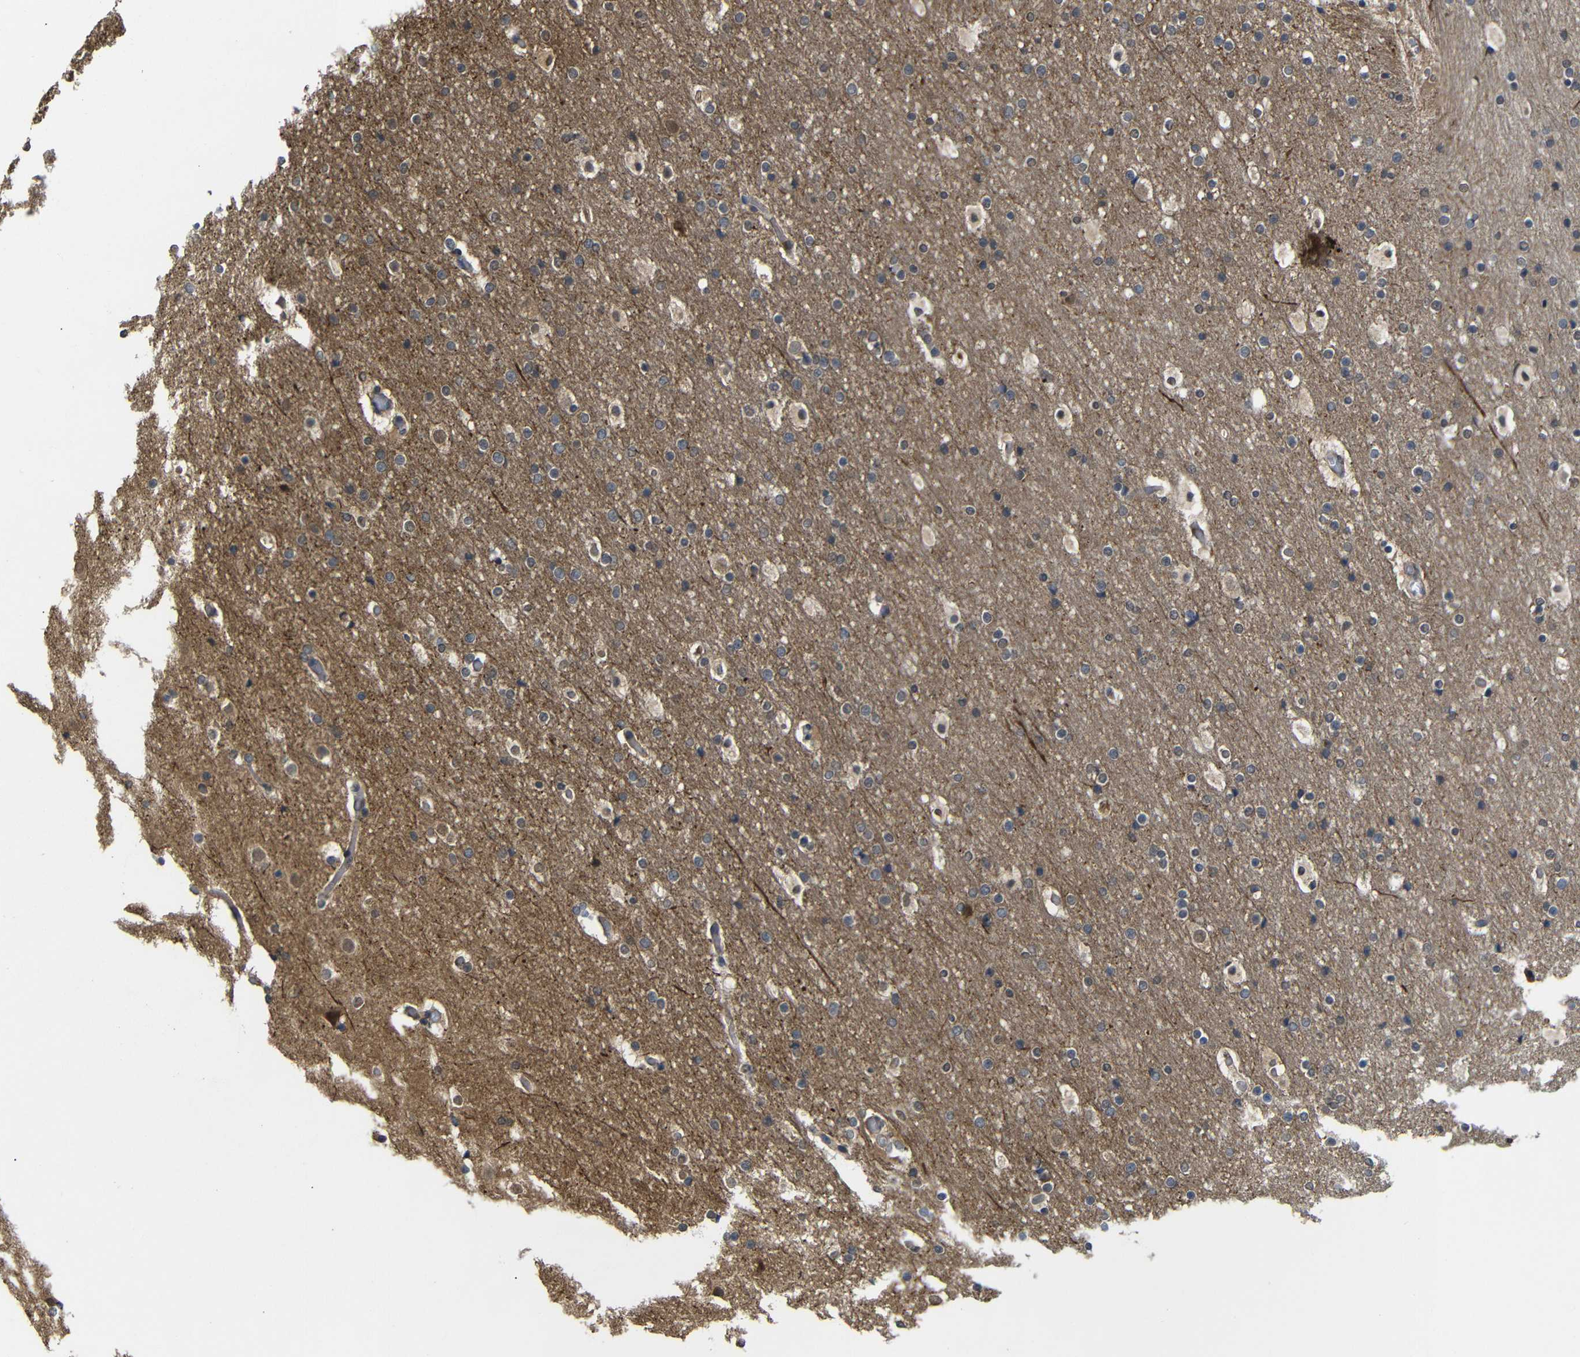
{"staining": {"intensity": "moderate", "quantity": ">75%", "location": "cytoplasmic/membranous"}, "tissue": "cerebral cortex", "cell_type": "Endothelial cells", "image_type": "normal", "snomed": [{"axis": "morphology", "description": "Normal tissue, NOS"}, {"axis": "topography", "description": "Cerebral cortex"}], "caption": "Cerebral cortex stained with DAB immunohistochemistry demonstrates medium levels of moderate cytoplasmic/membranous expression in approximately >75% of endothelial cells.", "gene": "ATG12", "patient": {"sex": "male", "age": 57}}